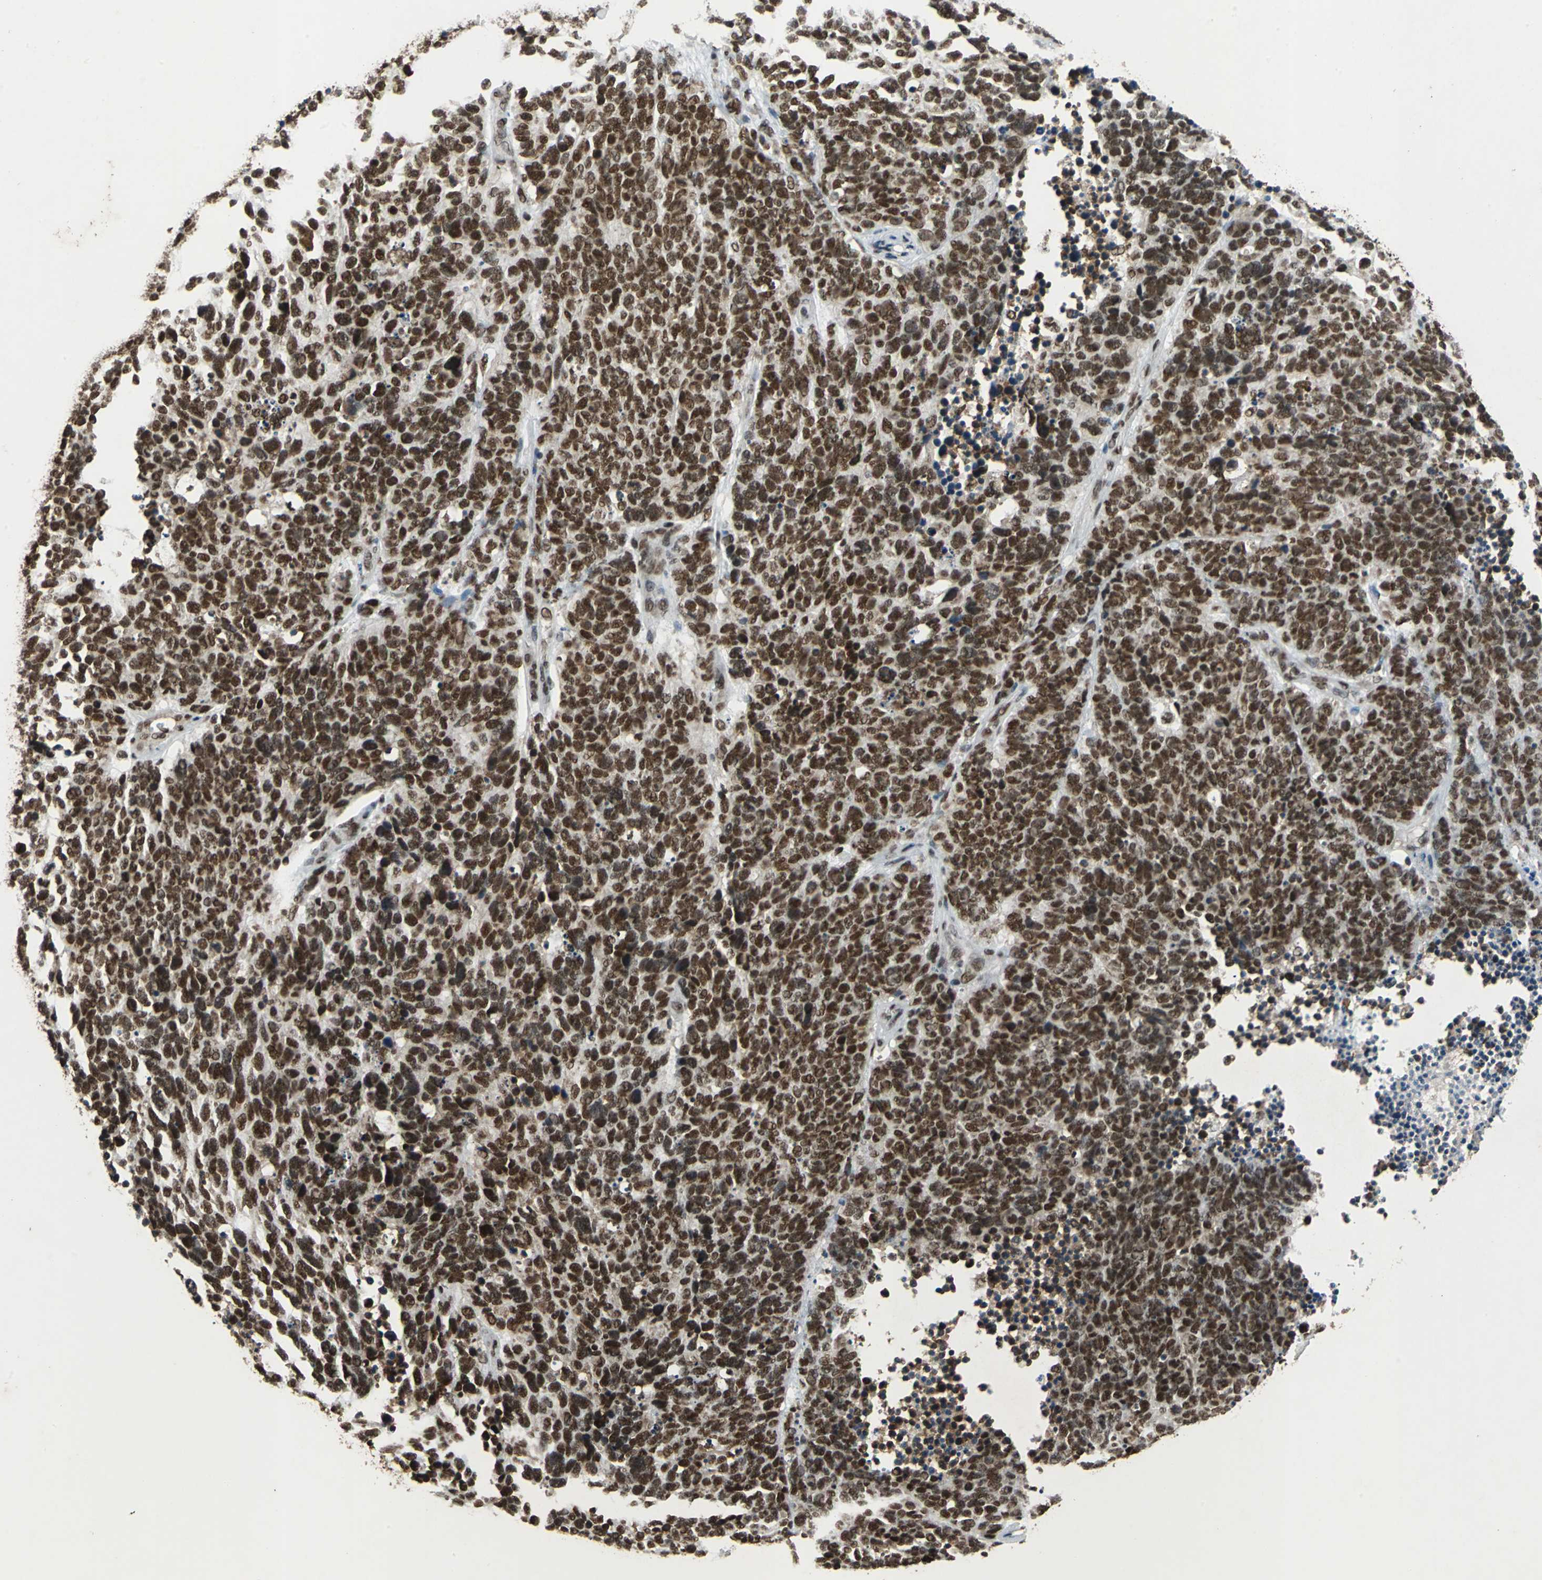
{"staining": {"intensity": "strong", "quantity": ">75%", "location": "nuclear"}, "tissue": "lung cancer", "cell_type": "Tumor cells", "image_type": "cancer", "snomed": [{"axis": "morphology", "description": "Neoplasm, malignant, NOS"}, {"axis": "topography", "description": "Lung"}], "caption": "A high amount of strong nuclear staining is seen in about >75% of tumor cells in lung cancer tissue.", "gene": "MTA2", "patient": {"sex": "female", "age": 58}}